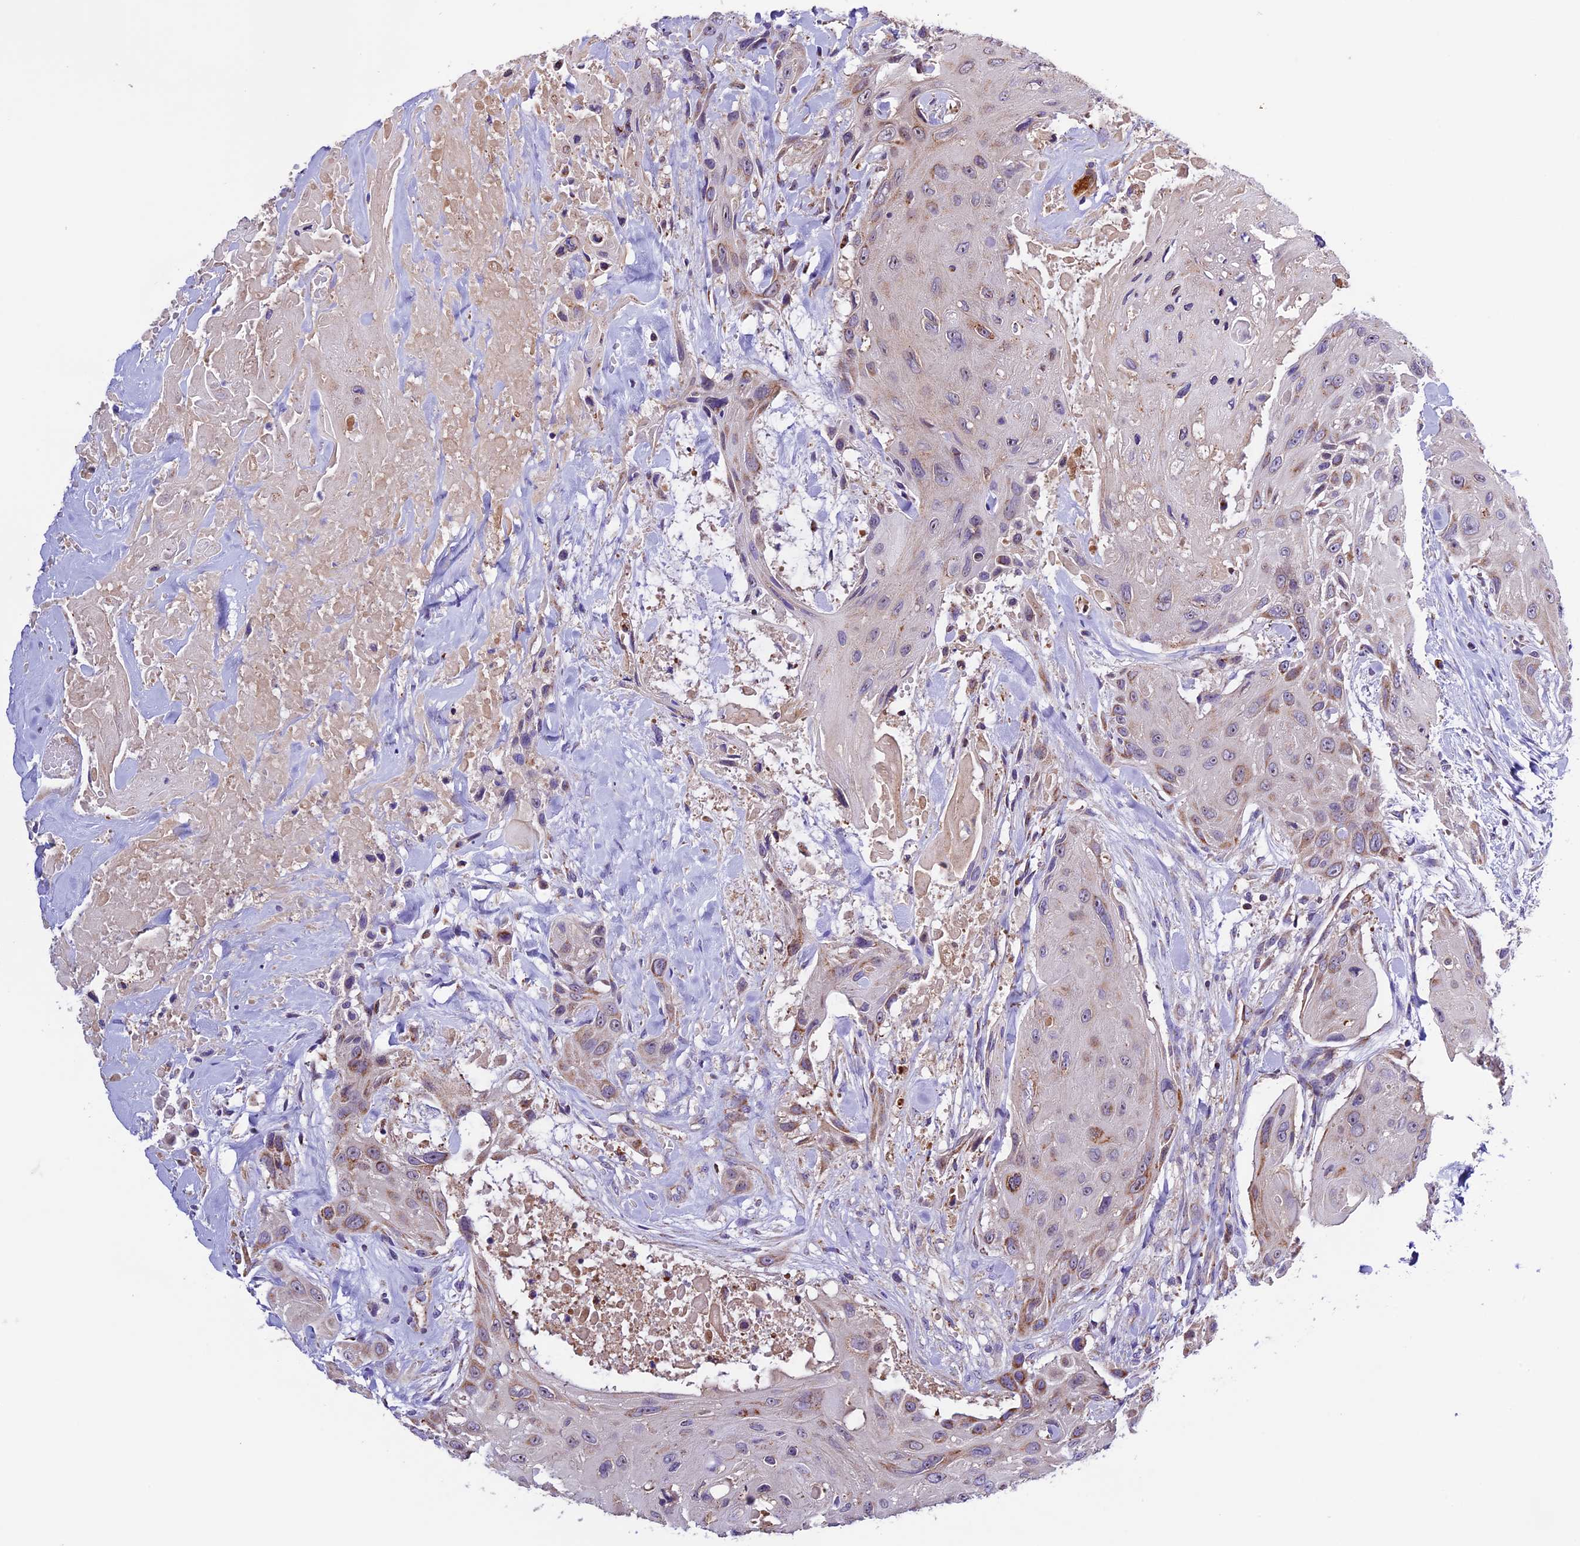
{"staining": {"intensity": "weak", "quantity": ">75%", "location": "cytoplasmic/membranous"}, "tissue": "head and neck cancer", "cell_type": "Tumor cells", "image_type": "cancer", "snomed": [{"axis": "morphology", "description": "Squamous cell carcinoma, NOS"}, {"axis": "topography", "description": "Head-Neck"}], "caption": "Immunohistochemical staining of head and neck cancer exhibits low levels of weak cytoplasmic/membranous positivity in approximately >75% of tumor cells. (DAB IHC with brightfield microscopy, high magnification).", "gene": "METTL22", "patient": {"sex": "male", "age": 81}}